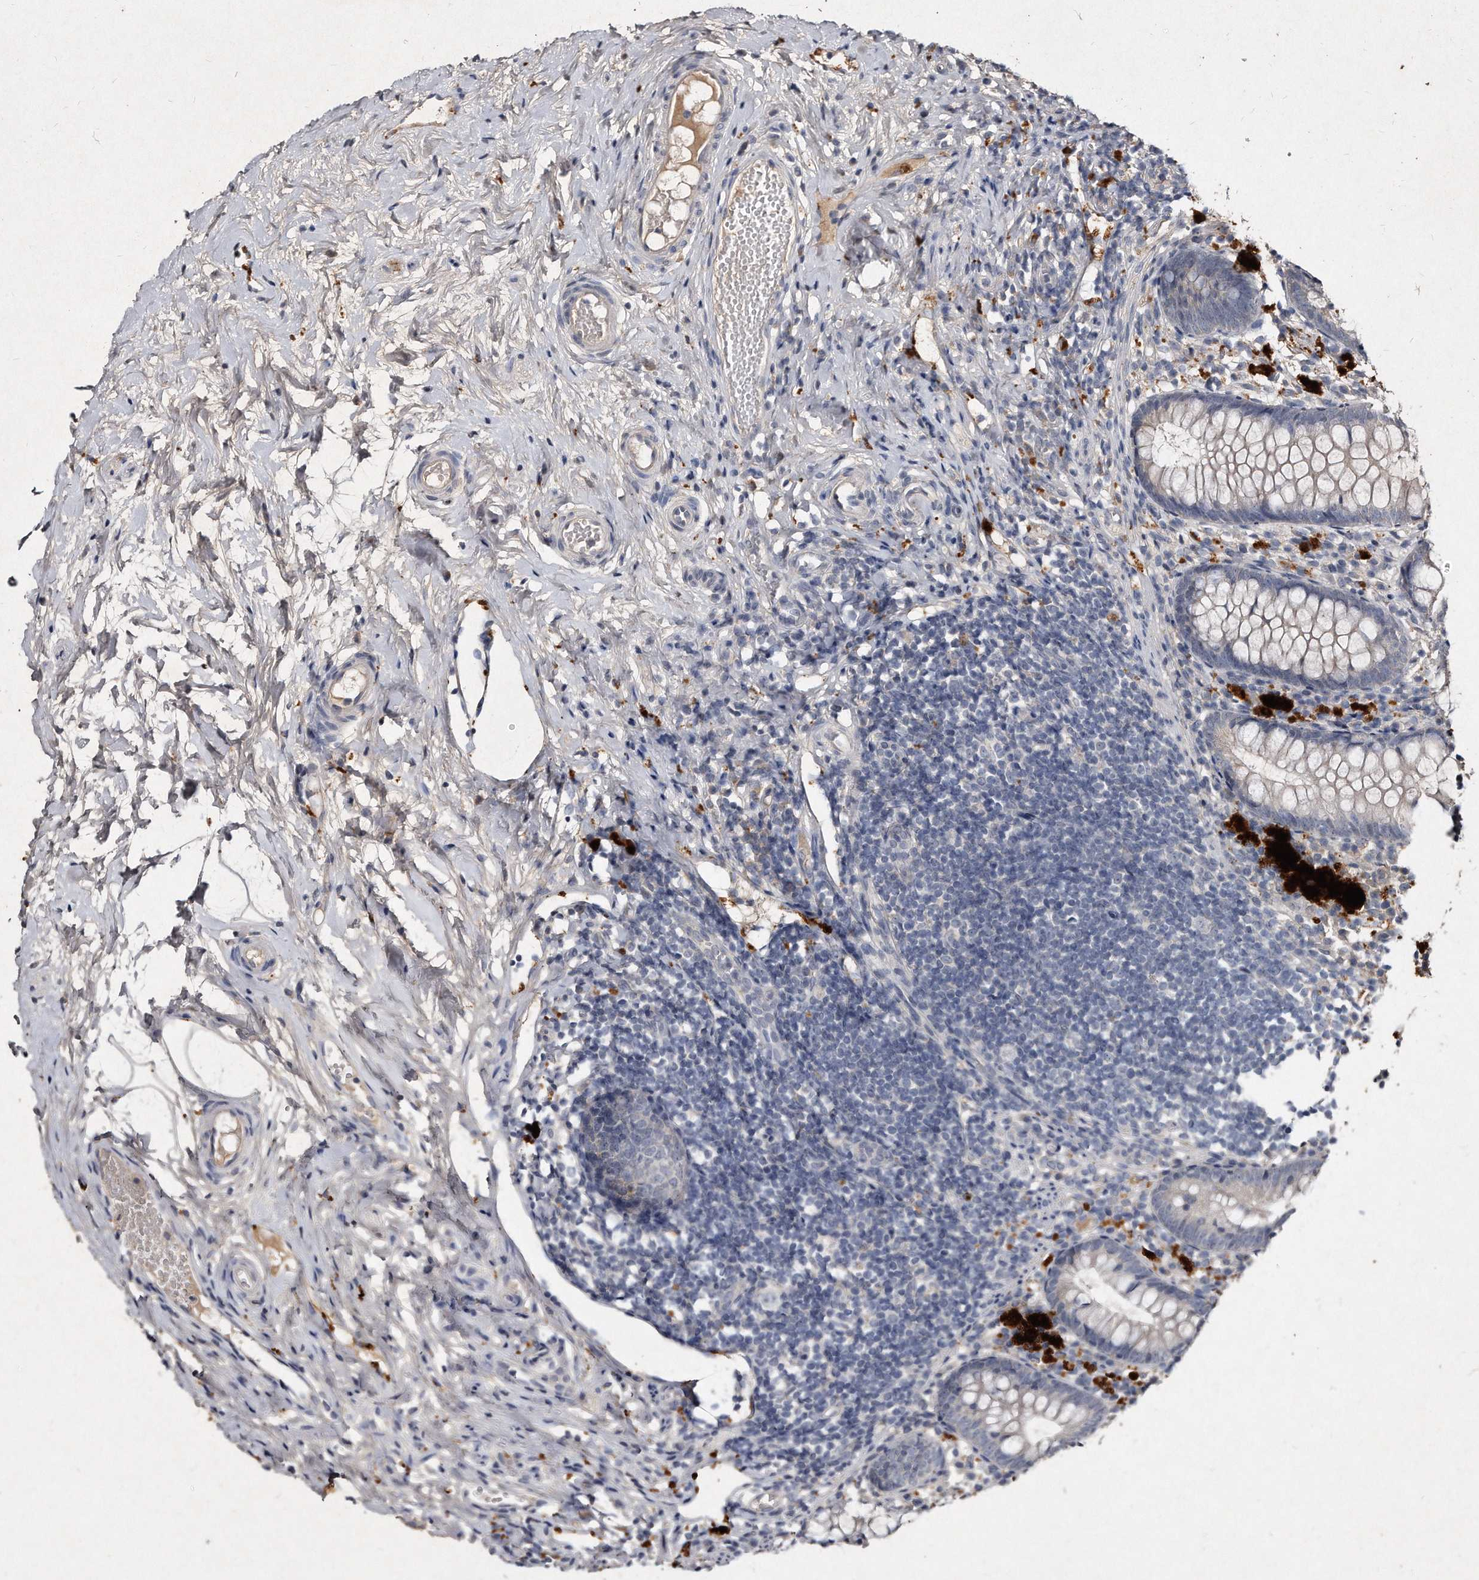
{"staining": {"intensity": "weak", "quantity": "<25%", "location": "cytoplasmic/membranous"}, "tissue": "appendix", "cell_type": "Glandular cells", "image_type": "normal", "snomed": [{"axis": "morphology", "description": "Normal tissue, NOS"}, {"axis": "topography", "description": "Appendix"}], "caption": "A high-resolution image shows immunohistochemistry staining of unremarkable appendix, which displays no significant expression in glandular cells.", "gene": "KLHDC3", "patient": {"sex": "female", "age": 20}}